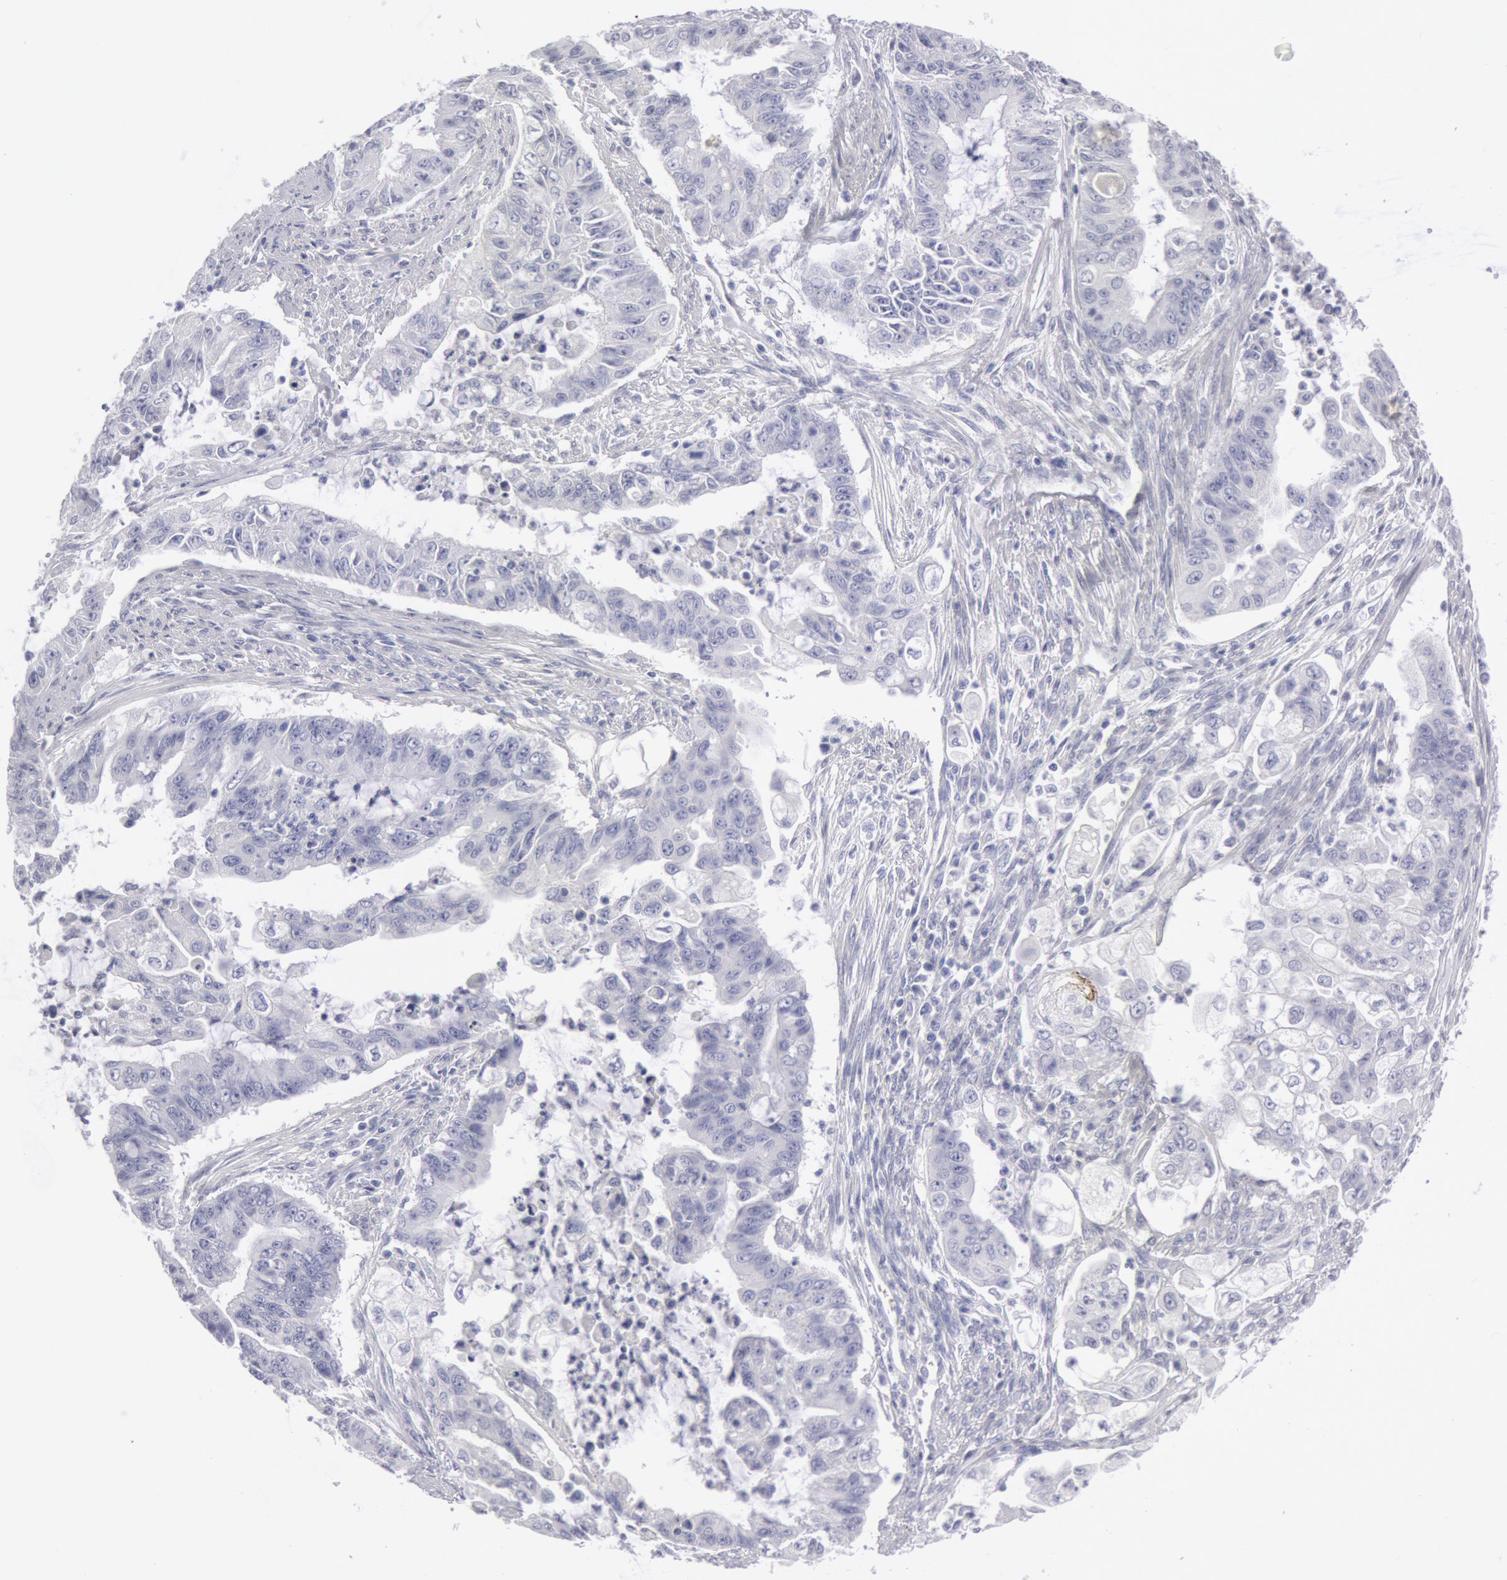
{"staining": {"intensity": "negative", "quantity": "none", "location": "none"}, "tissue": "endometrial cancer", "cell_type": "Tumor cells", "image_type": "cancer", "snomed": [{"axis": "morphology", "description": "Adenocarcinoma, NOS"}, {"axis": "topography", "description": "Endometrium"}], "caption": "Immunohistochemical staining of human endometrial cancer exhibits no significant positivity in tumor cells.", "gene": "FHL1", "patient": {"sex": "female", "age": 75}}